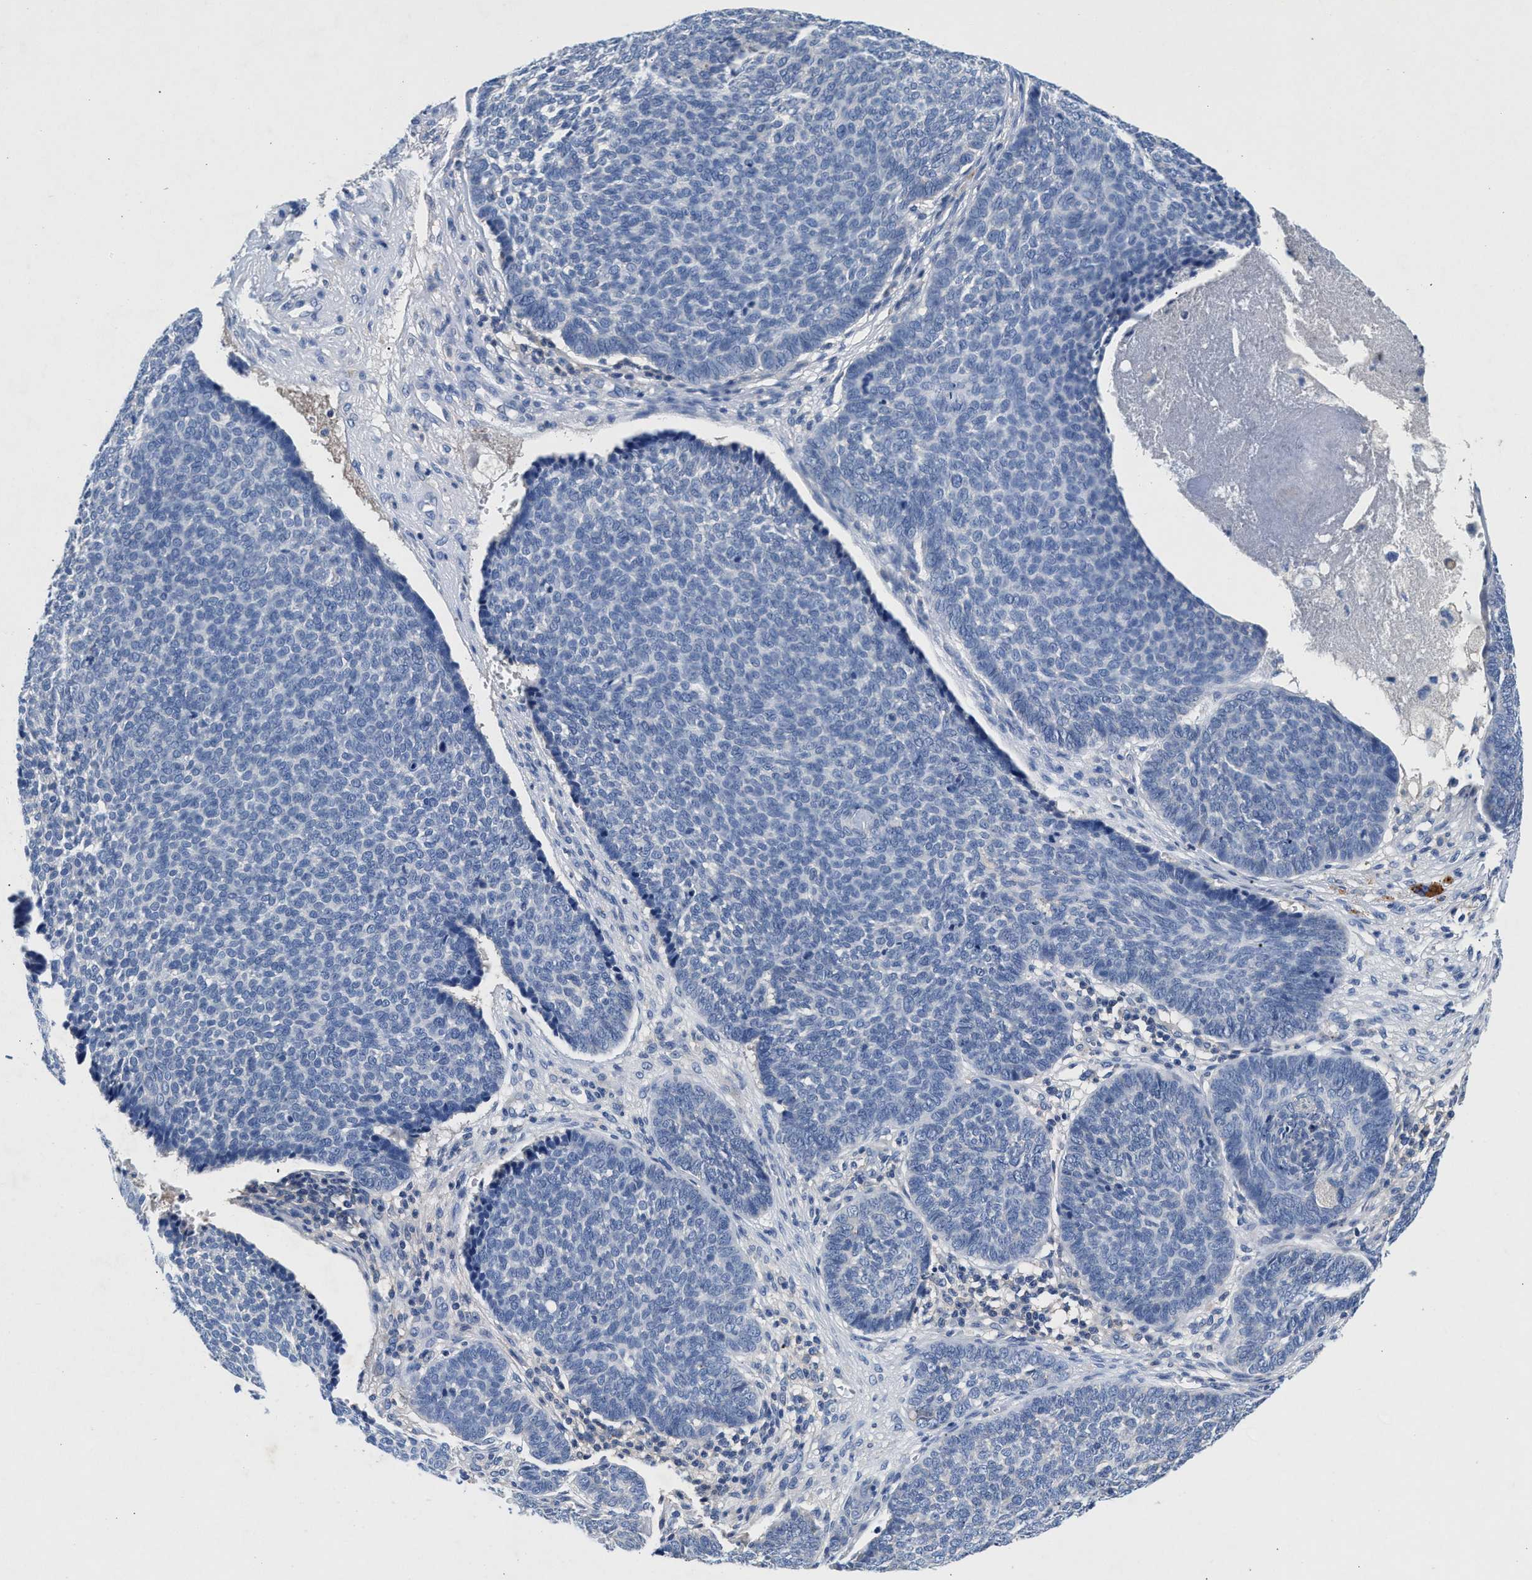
{"staining": {"intensity": "negative", "quantity": "none", "location": "none"}, "tissue": "skin cancer", "cell_type": "Tumor cells", "image_type": "cancer", "snomed": [{"axis": "morphology", "description": "Basal cell carcinoma"}, {"axis": "topography", "description": "Skin"}], "caption": "There is no significant positivity in tumor cells of skin cancer. Brightfield microscopy of immunohistochemistry (IHC) stained with DAB (brown) and hematoxylin (blue), captured at high magnification.", "gene": "GNAI3", "patient": {"sex": "male", "age": 84}}